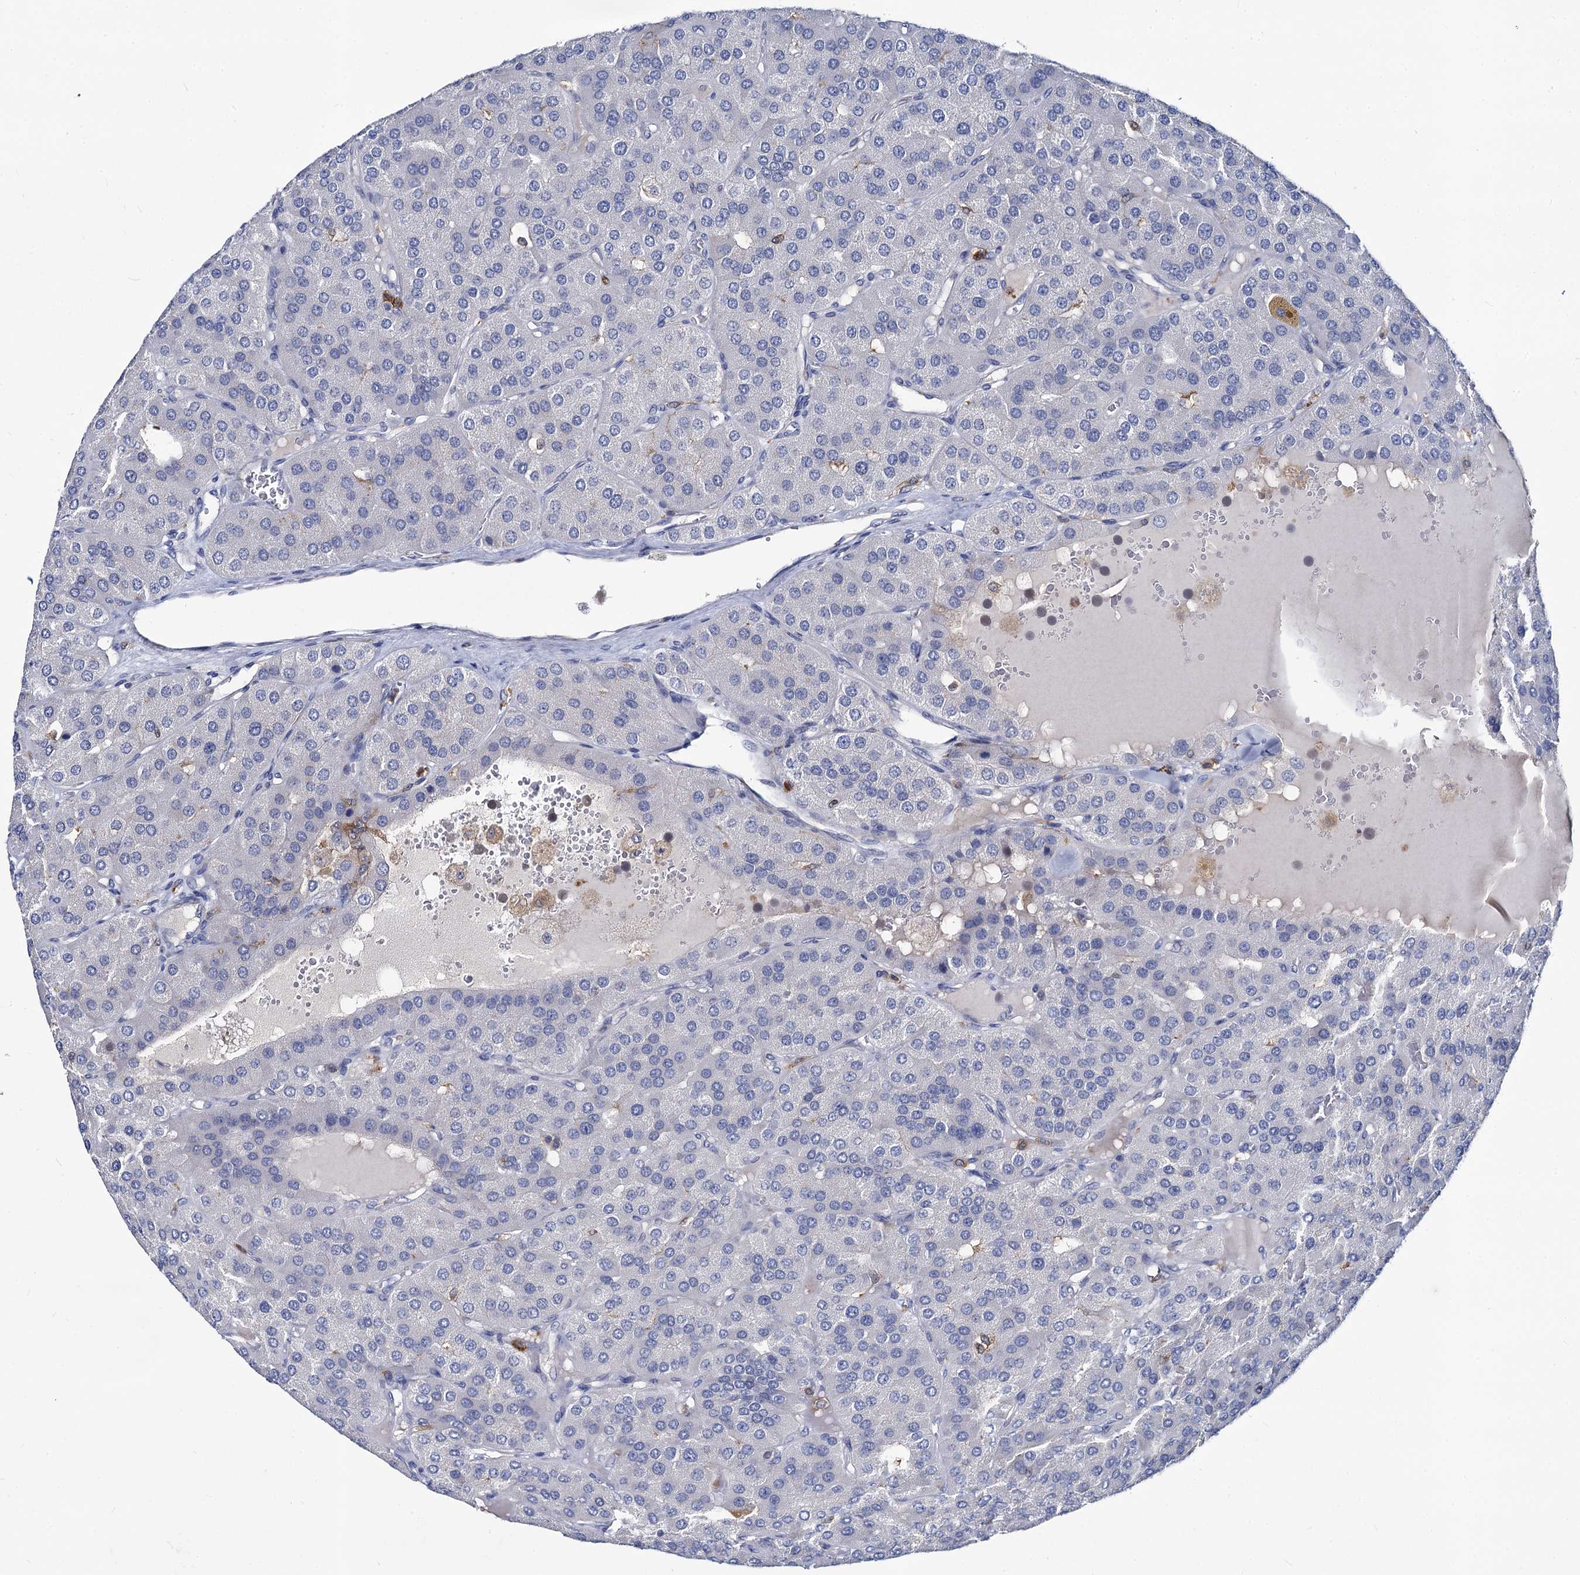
{"staining": {"intensity": "negative", "quantity": "none", "location": "none"}, "tissue": "parathyroid gland", "cell_type": "Glandular cells", "image_type": "normal", "snomed": [{"axis": "morphology", "description": "Normal tissue, NOS"}, {"axis": "morphology", "description": "Adenoma, NOS"}, {"axis": "topography", "description": "Parathyroid gland"}], "caption": "Glandular cells show no significant protein expression in normal parathyroid gland. (DAB (3,3'-diaminobenzidine) immunohistochemistry, high magnification).", "gene": "RHOG", "patient": {"sex": "female", "age": 86}}